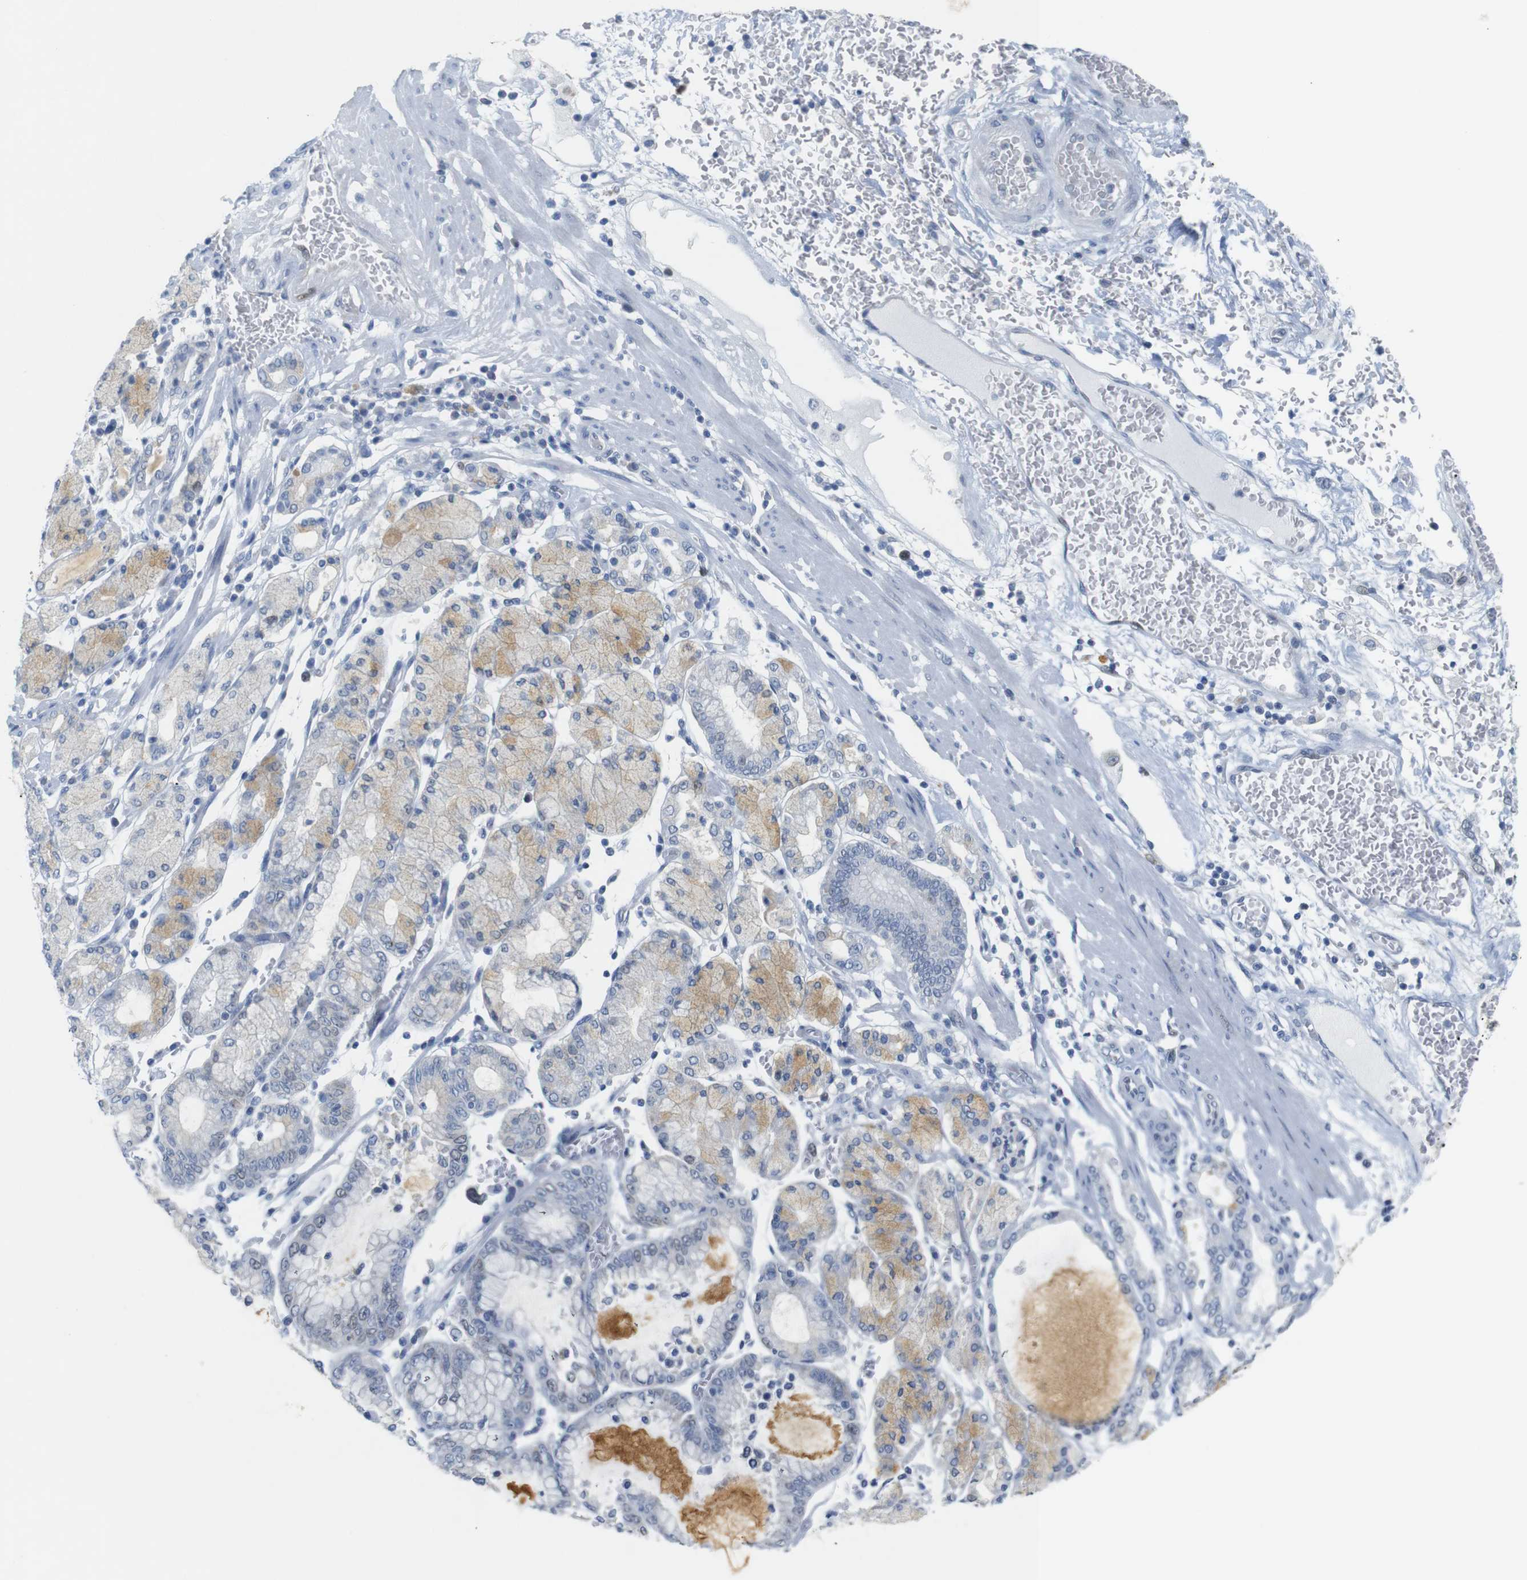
{"staining": {"intensity": "weak", "quantity": "<25%", "location": "cytoplasmic/membranous"}, "tissue": "stomach cancer", "cell_type": "Tumor cells", "image_type": "cancer", "snomed": [{"axis": "morphology", "description": "Normal tissue, NOS"}, {"axis": "morphology", "description": "Adenocarcinoma, NOS"}, {"axis": "topography", "description": "Stomach, upper"}, {"axis": "topography", "description": "Stomach"}], "caption": "Micrograph shows no protein positivity in tumor cells of stomach cancer (adenocarcinoma) tissue.", "gene": "CDK2", "patient": {"sex": "male", "age": 76}}